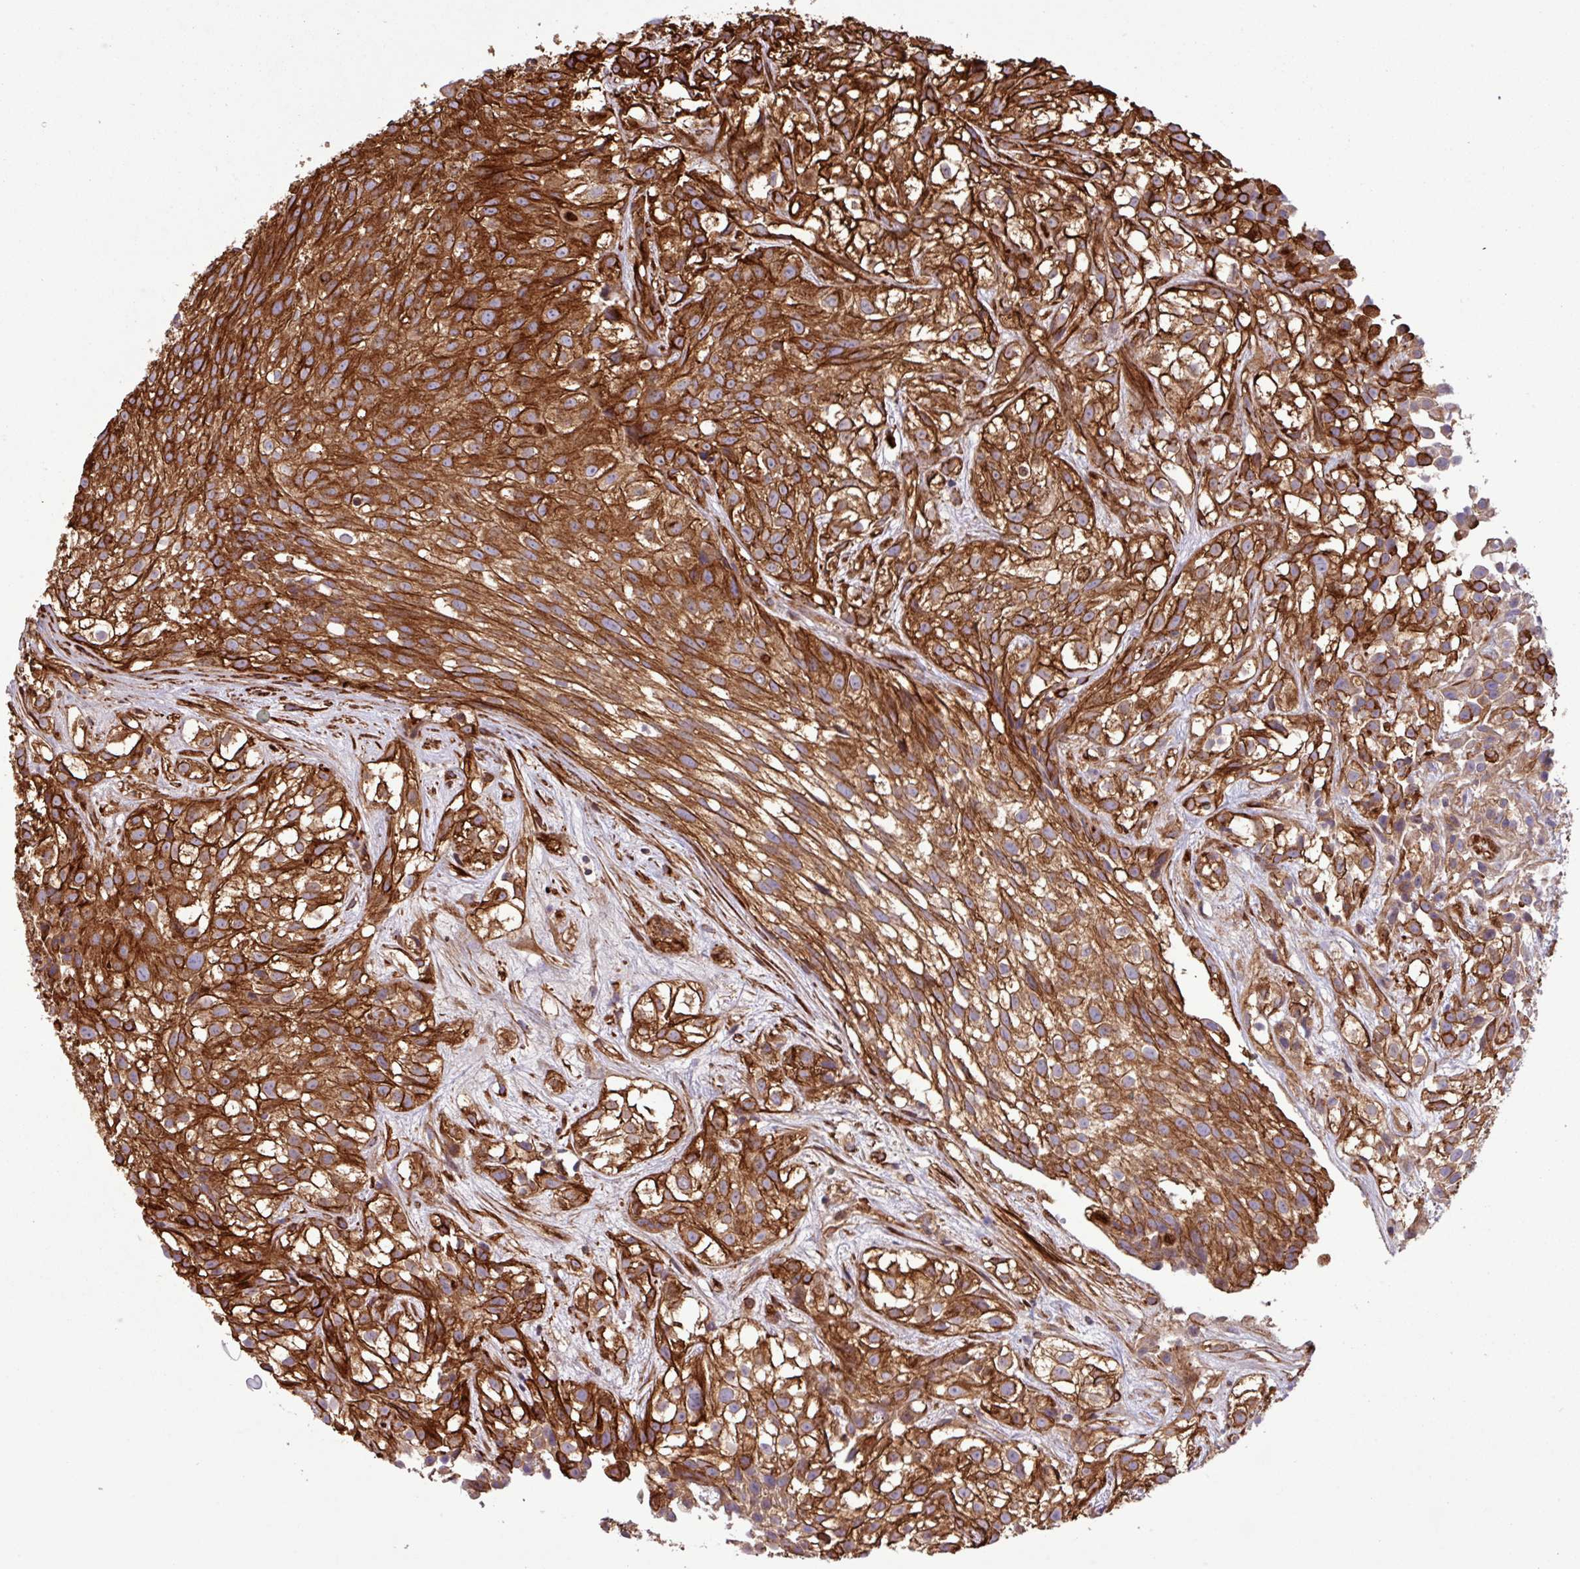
{"staining": {"intensity": "strong", "quantity": ">75%", "location": "cytoplasmic/membranous"}, "tissue": "urothelial cancer", "cell_type": "Tumor cells", "image_type": "cancer", "snomed": [{"axis": "morphology", "description": "Urothelial carcinoma, High grade"}, {"axis": "topography", "description": "Urinary bladder"}], "caption": "High-power microscopy captured an IHC image of high-grade urothelial carcinoma, revealing strong cytoplasmic/membranous staining in approximately >75% of tumor cells.", "gene": "ZNF300", "patient": {"sex": "male", "age": 56}}